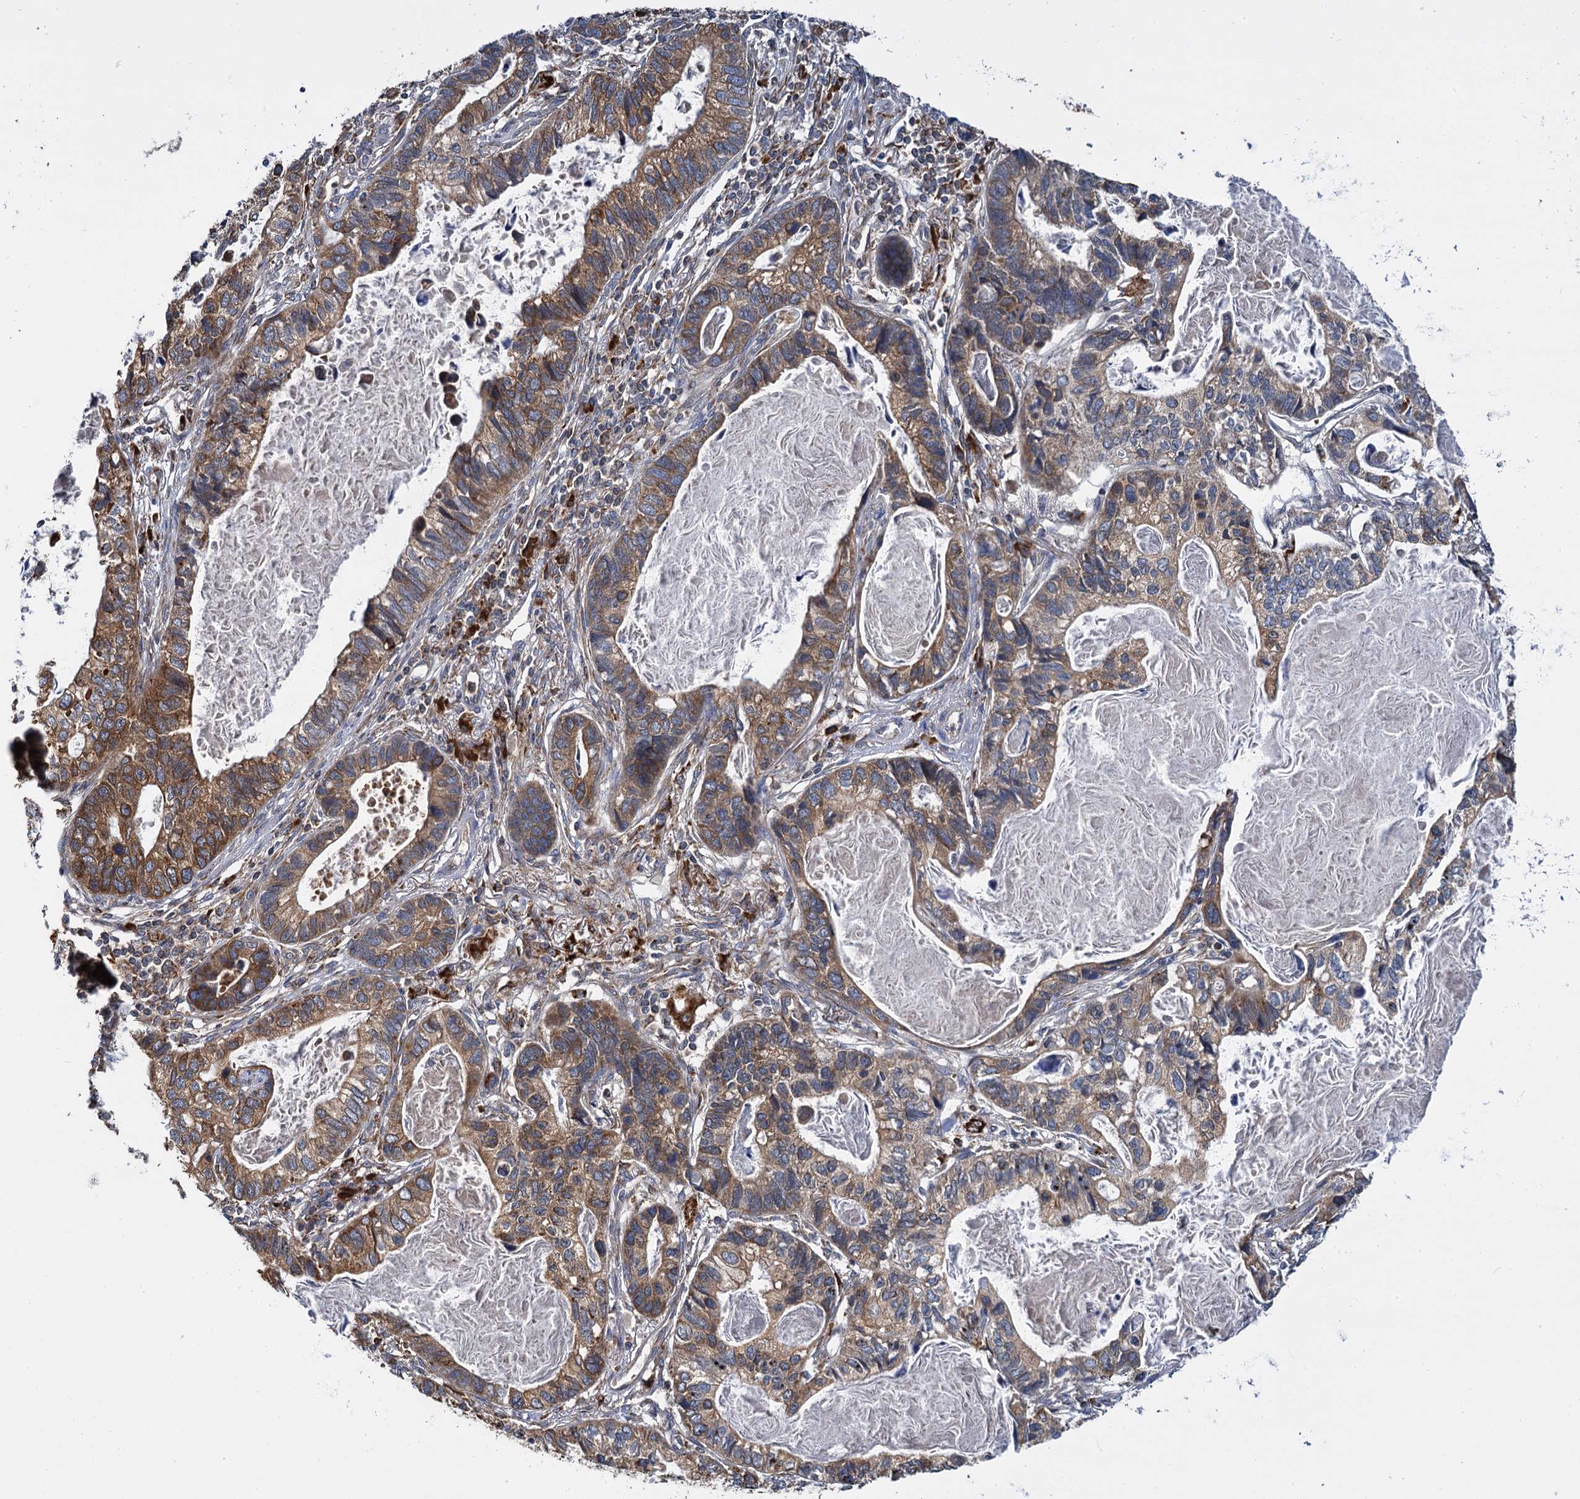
{"staining": {"intensity": "moderate", "quantity": "25%-75%", "location": "cytoplasmic/membranous"}, "tissue": "lung cancer", "cell_type": "Tumor cells", "image_type": "cancer", "snomed": [{"axis": "morphology", "description": "Adenocarcinoma, NOS"}, {"axis": "topography", "description": "Lung"}], "caption": "Lung adenocarcinoma stained for a protein (brown) displays moderate cytoplasmic/membranous positive expression in approximately 25%-75% of tumor cells.", "gene": "UFM1", "patient": {"sex": "male", "age": 67}}